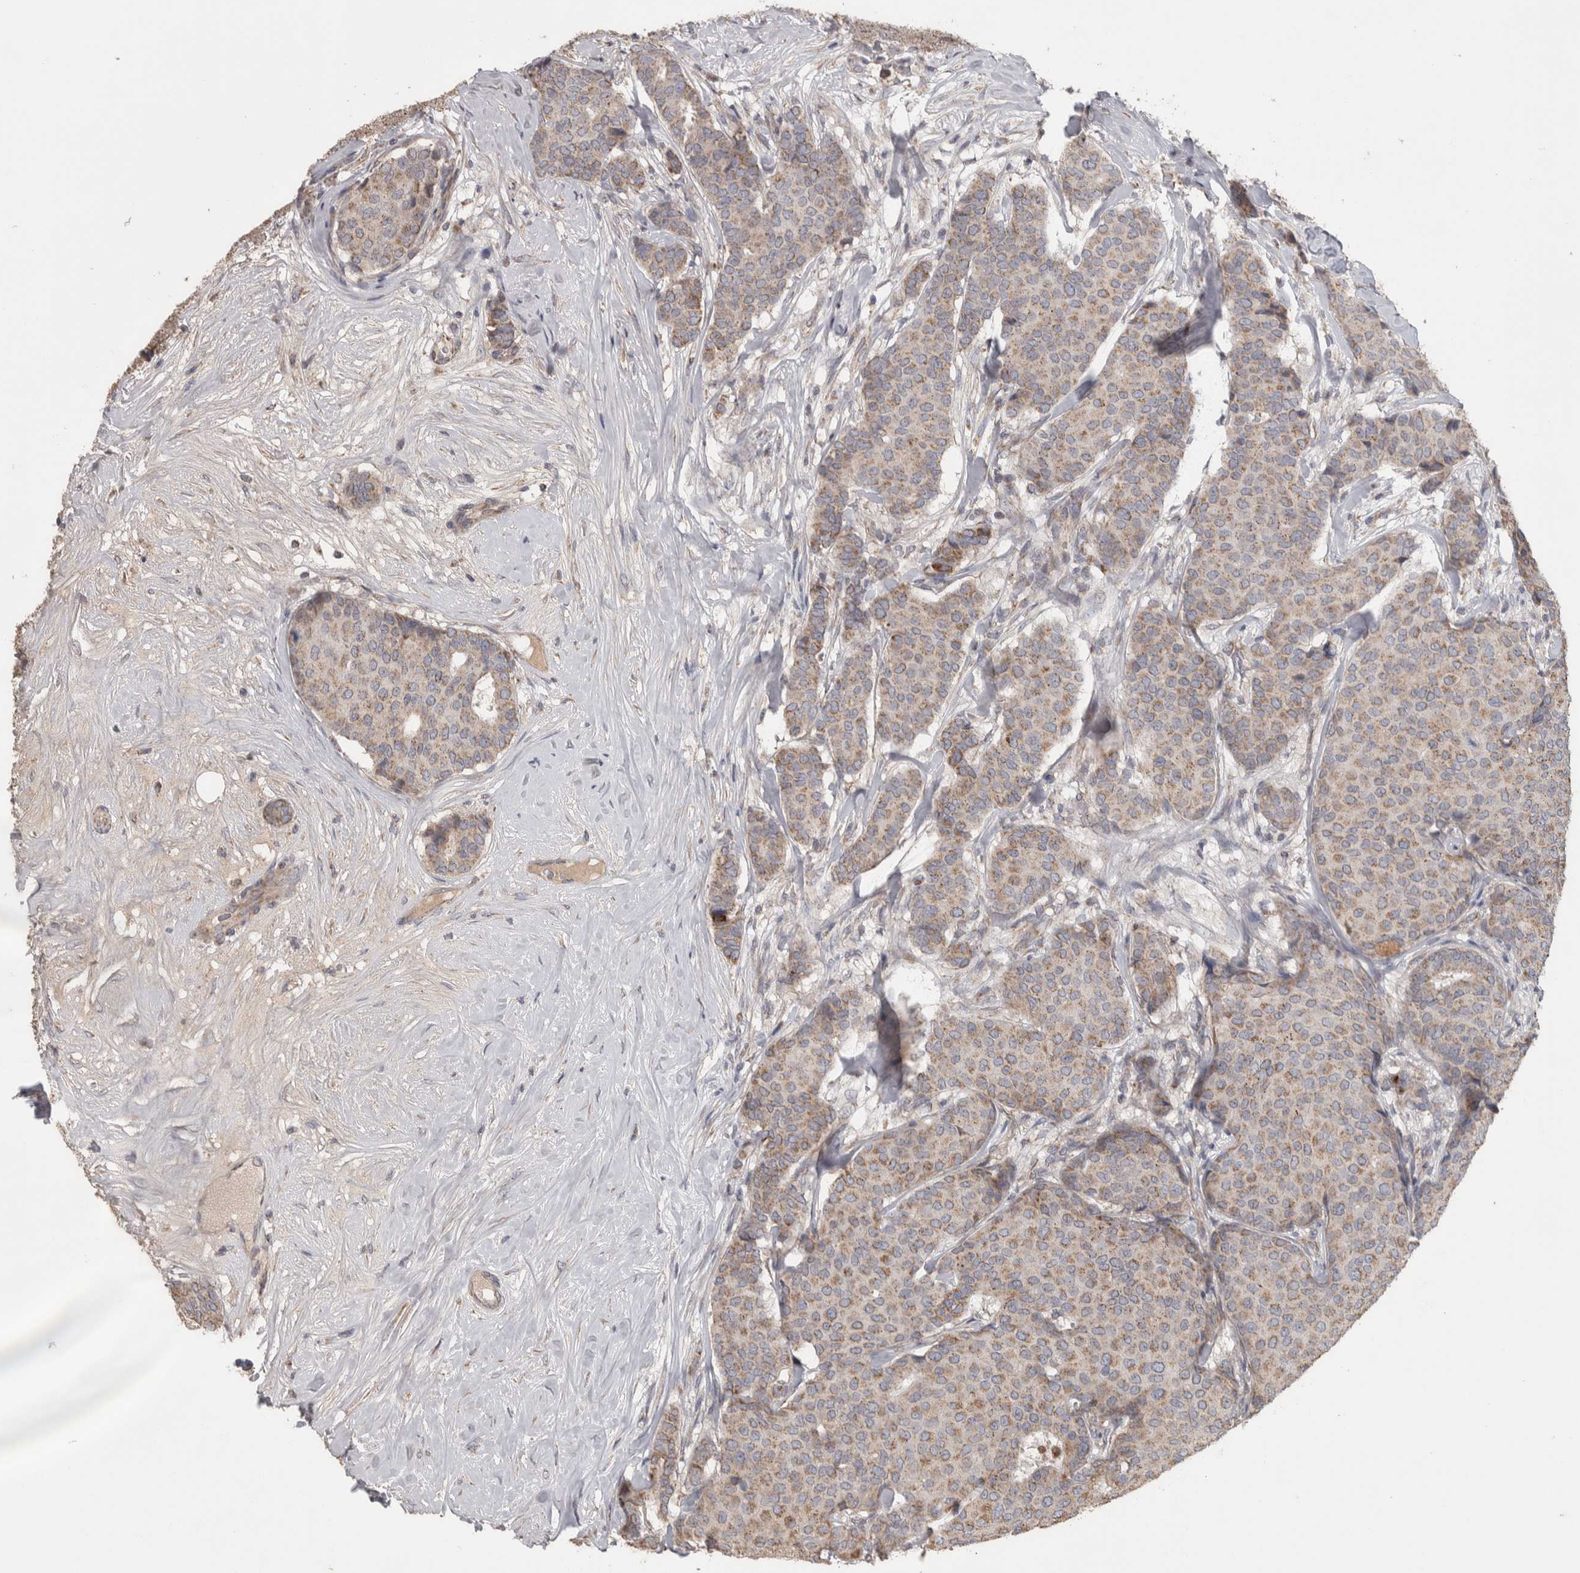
{"staining": {"intensity": "weak", "quantity": ">75%", "location": "cytoplasmic/membranous"}, "tissue": "breast cancer", "cell_type": "Tumor cells", "image_type": "cancer", "snomed": [{"axis": "morphology", "description": "Duct carcinoma"}, {"axis": "topography", "description": "Breast"}], "caption": "Immunohistochemical staining of breast invasive ductal carcinoma shows low levels of weak cytoplasmic/membranous protein expression in approximately >75% of tumor cells.", "gene": "SCO1", "patient": {"sex": "female", "age": 75}}